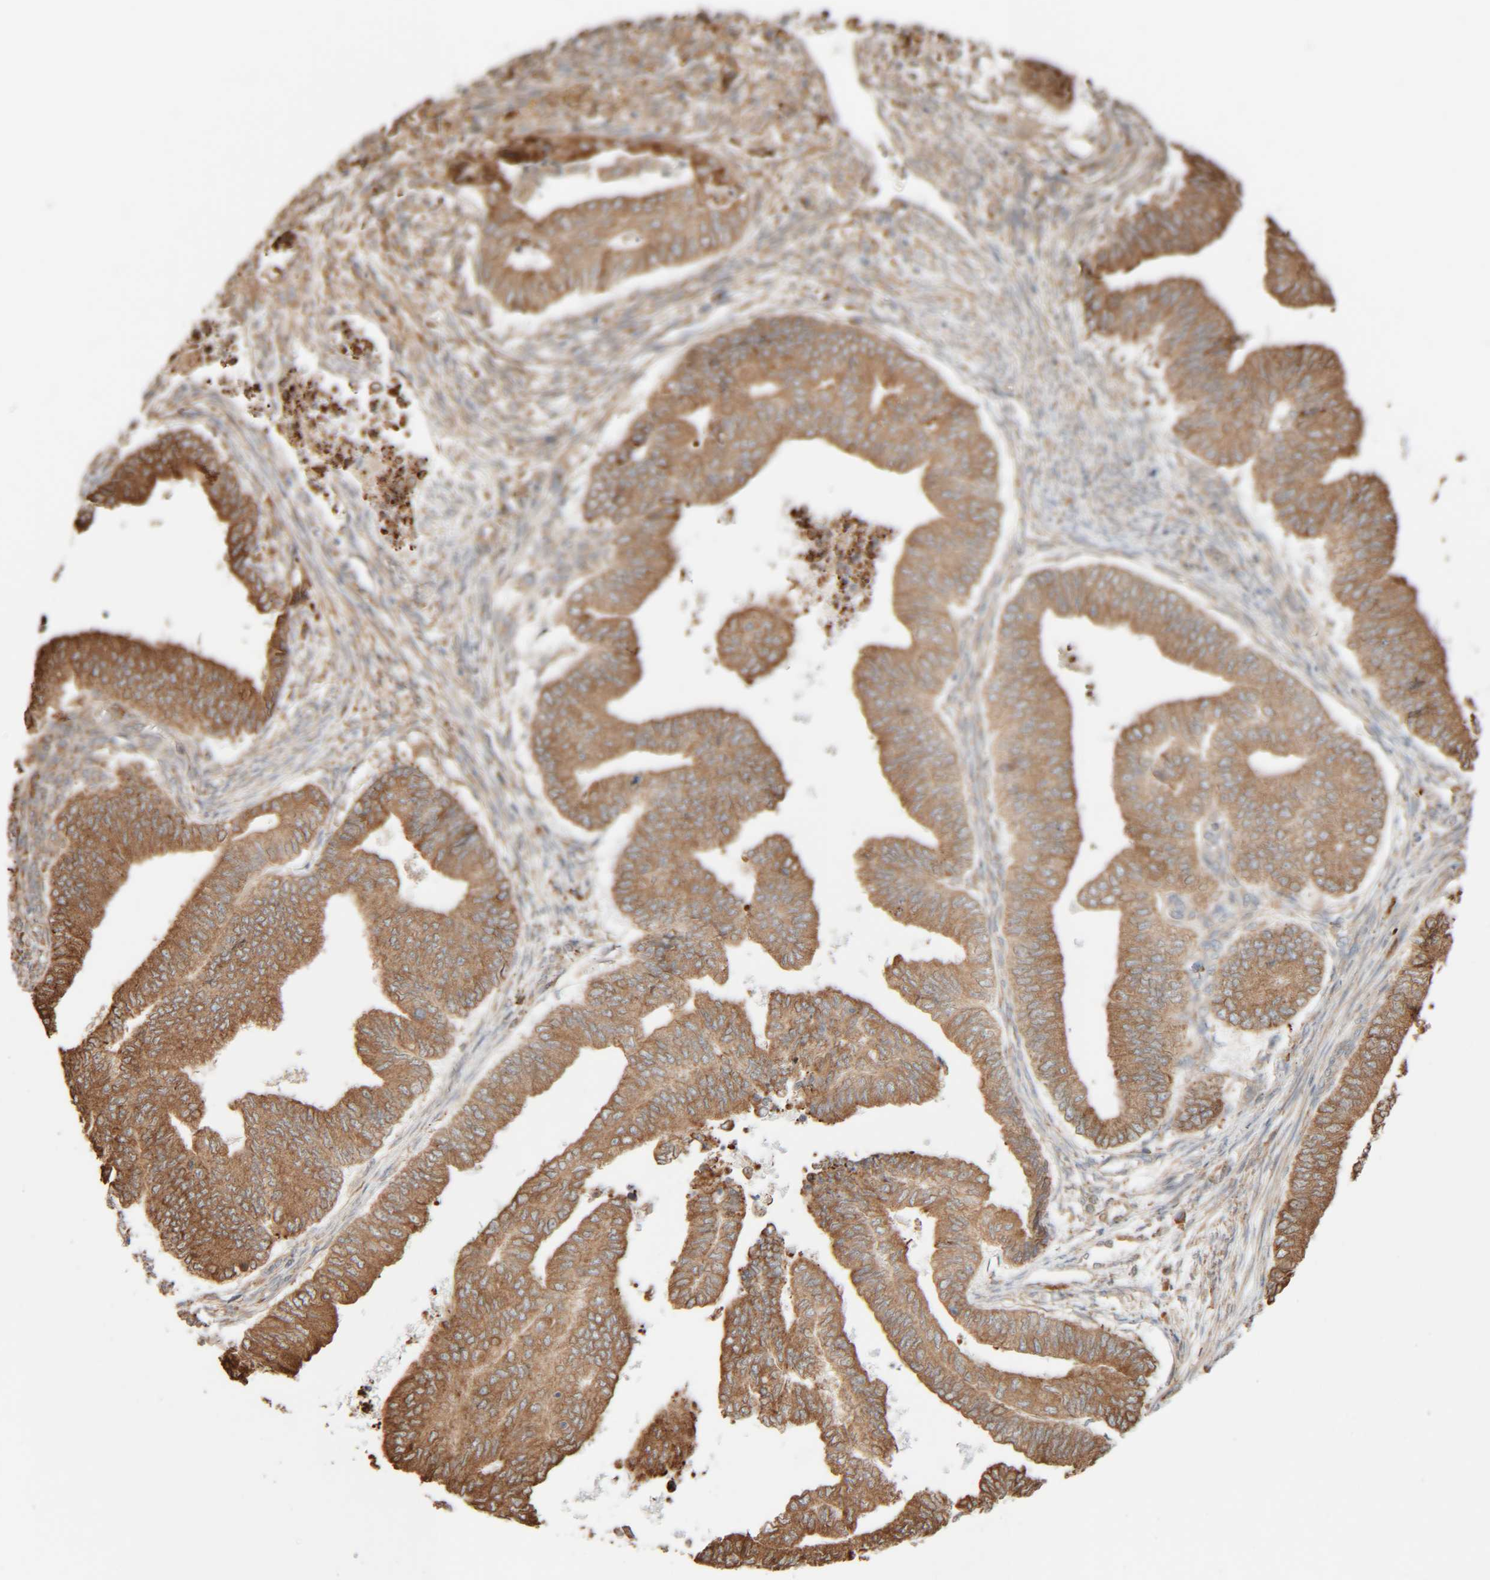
{"staining": {"intensity": "moderate", "quantity": ">75%", "location": "cytoplasmic/membranous"}, "tissue": "endometrial cancer", "cell_type": "Tumor cells", "image_type": "cancer", "snomed": [{"axis": "morphology", "description": "Polyp, NOS"}, {"axis": "morphology", "description": "Adenocarcinoma, NOS"}, {"axis": "morphology", "description": "Adenoma, NOS"}, {"axis": "topography", "description": "Endometrium"}], "caption": "Protein positivity by immunohistochemistry shows moderate cytoplasmic/membranous expression in about >75% of tumor cells in endometrial cancer. The staining was performed using DAB (3,3'-diaminobenzidine), with brown indicating positive protein expression. Nuclei are stained blue with hematoxylin.", "gene": "INTS1", "patient": {"sex": "female", "age": 79}}